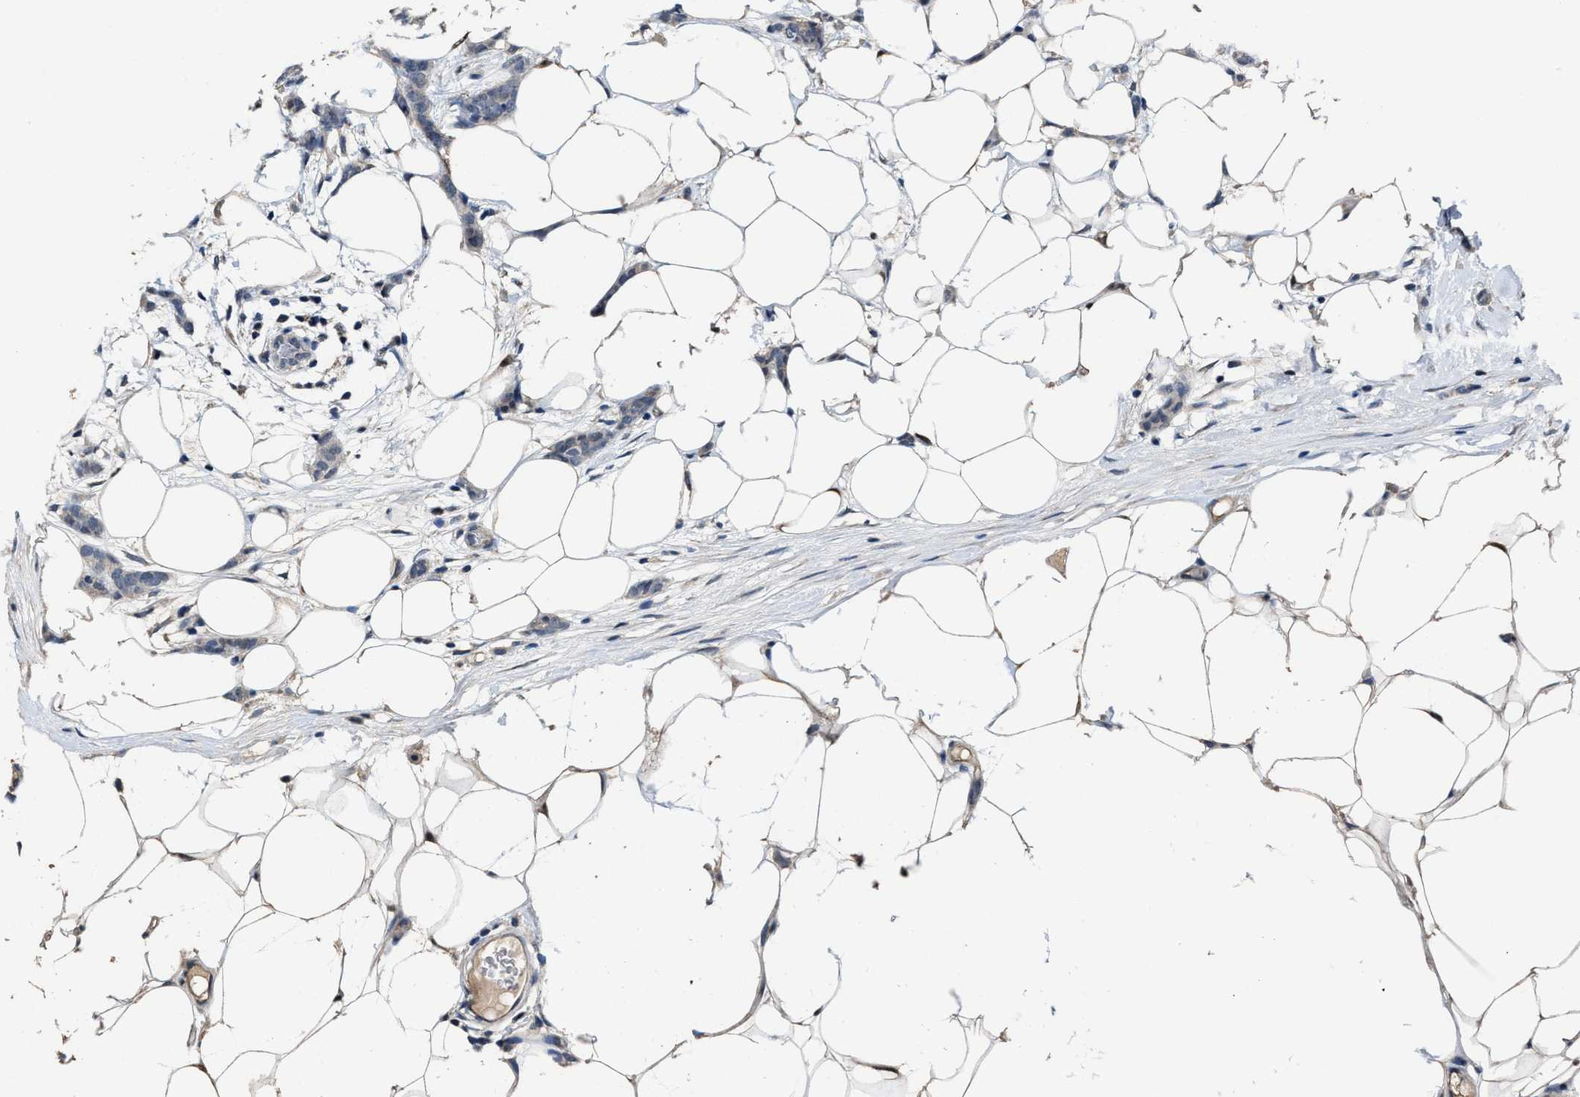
{"staining": {"intensity": "negative", "quantity": "none", "location": "none"}, "tissue": "breast cancer", "cell_type": "Tumor cells", "image_type": "cancer", "snomed": [{"axis": "morphology", "description": "Lobular carcinoma"}, {"axis": "topography", "description": "Skin"}, {"axis": "topography", "description": "Breast"}], "caption": "IHC photomicrograph of human breast cancer stained for a protein (brown), which demonstrates no positivity in tumor cells.", "gene": "ZNF20", "patient": {"sex": "female", "age": 46}}